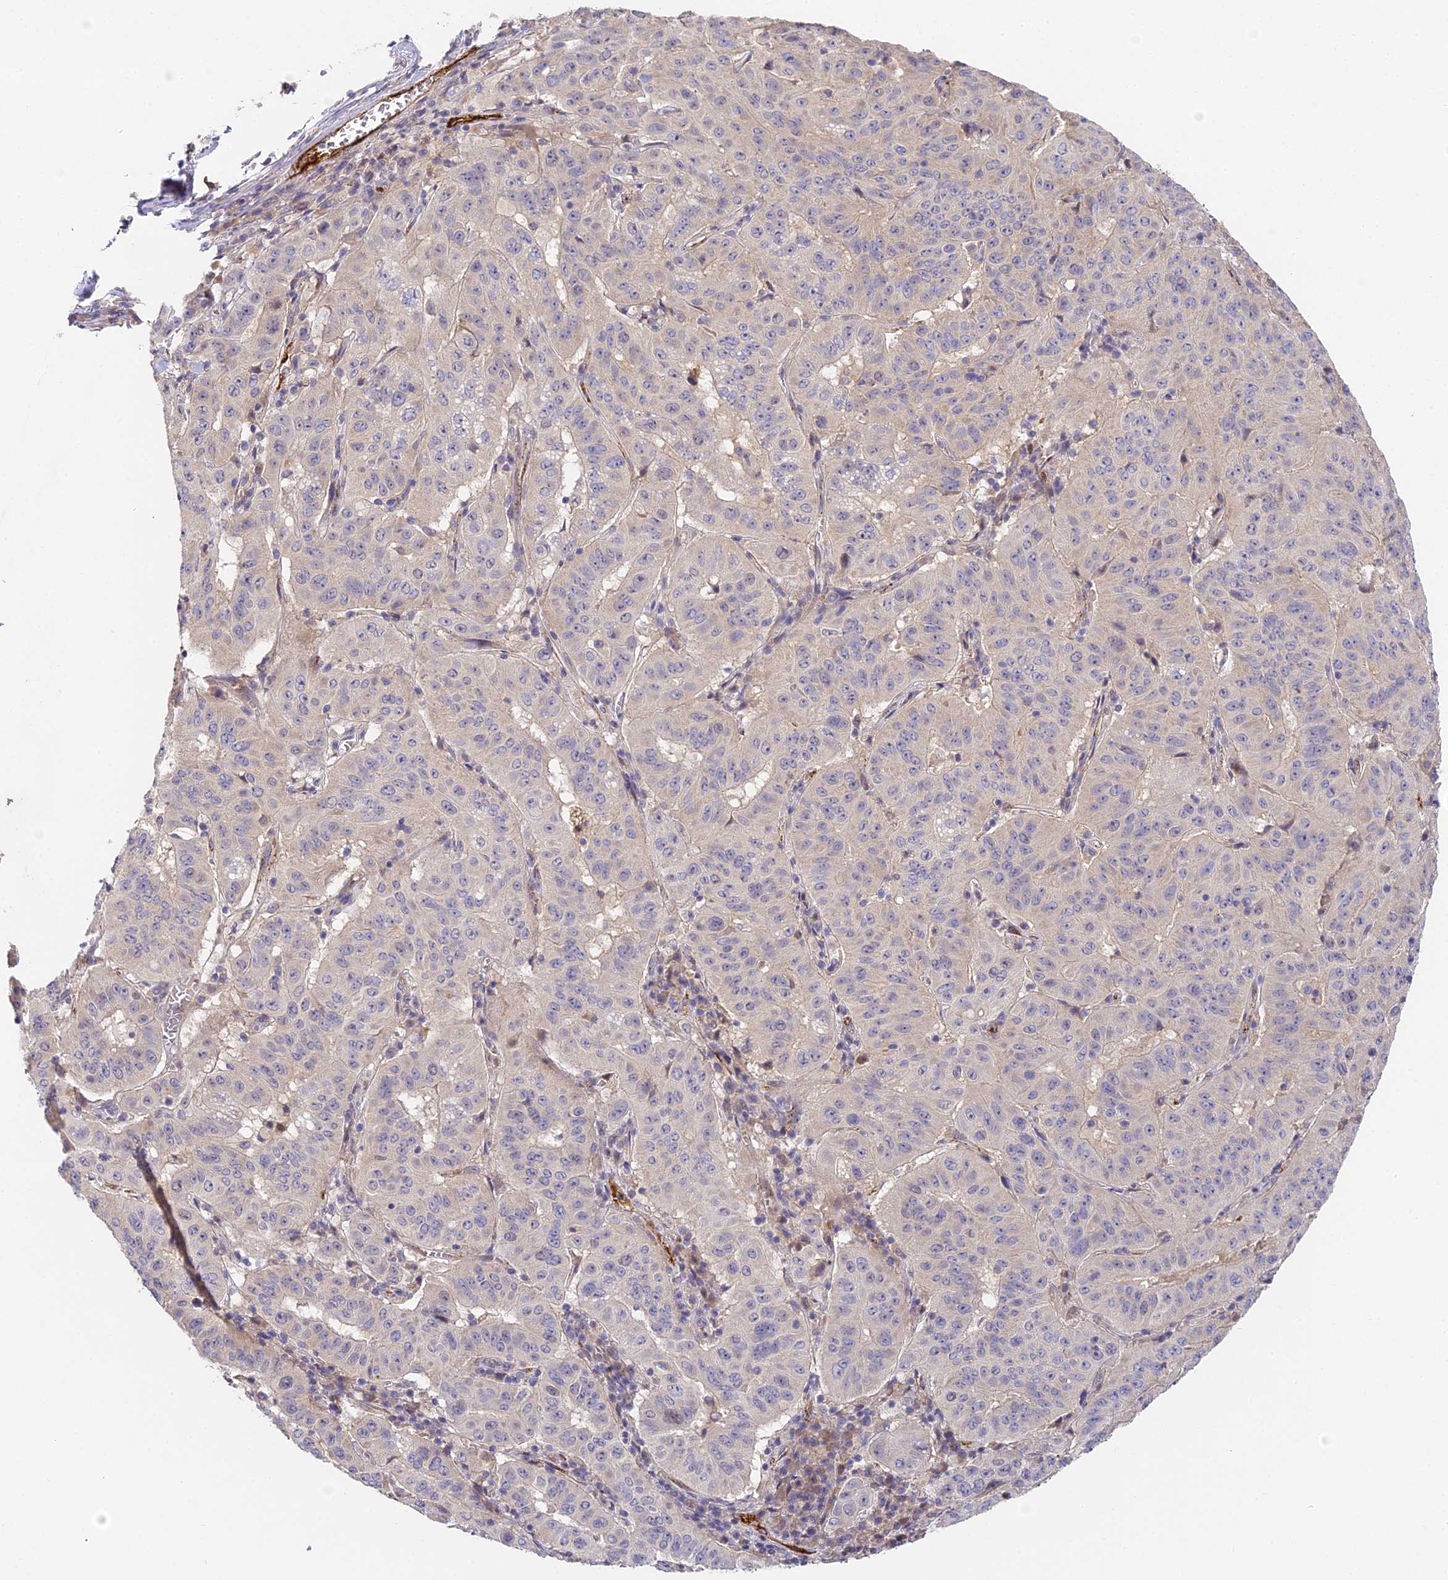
{"staining": {"intensity": "negative", "quantity": "none", "location": "none"}, "tissue": "pancreatic cancer", "cell_type": "Tumor cells", "image_type": "cancer", "snomed": [{"axis": "morphology", "description": "Adenocarcinoma, NOS"}, {"axis": "topography", "description": "Pancreas"}], "caption": "IHC of human pancreatic cancer exhibits no staining in tumor cells.", "gene": "DNAAF10", "patient": {"sex": "male", "age": 63}}